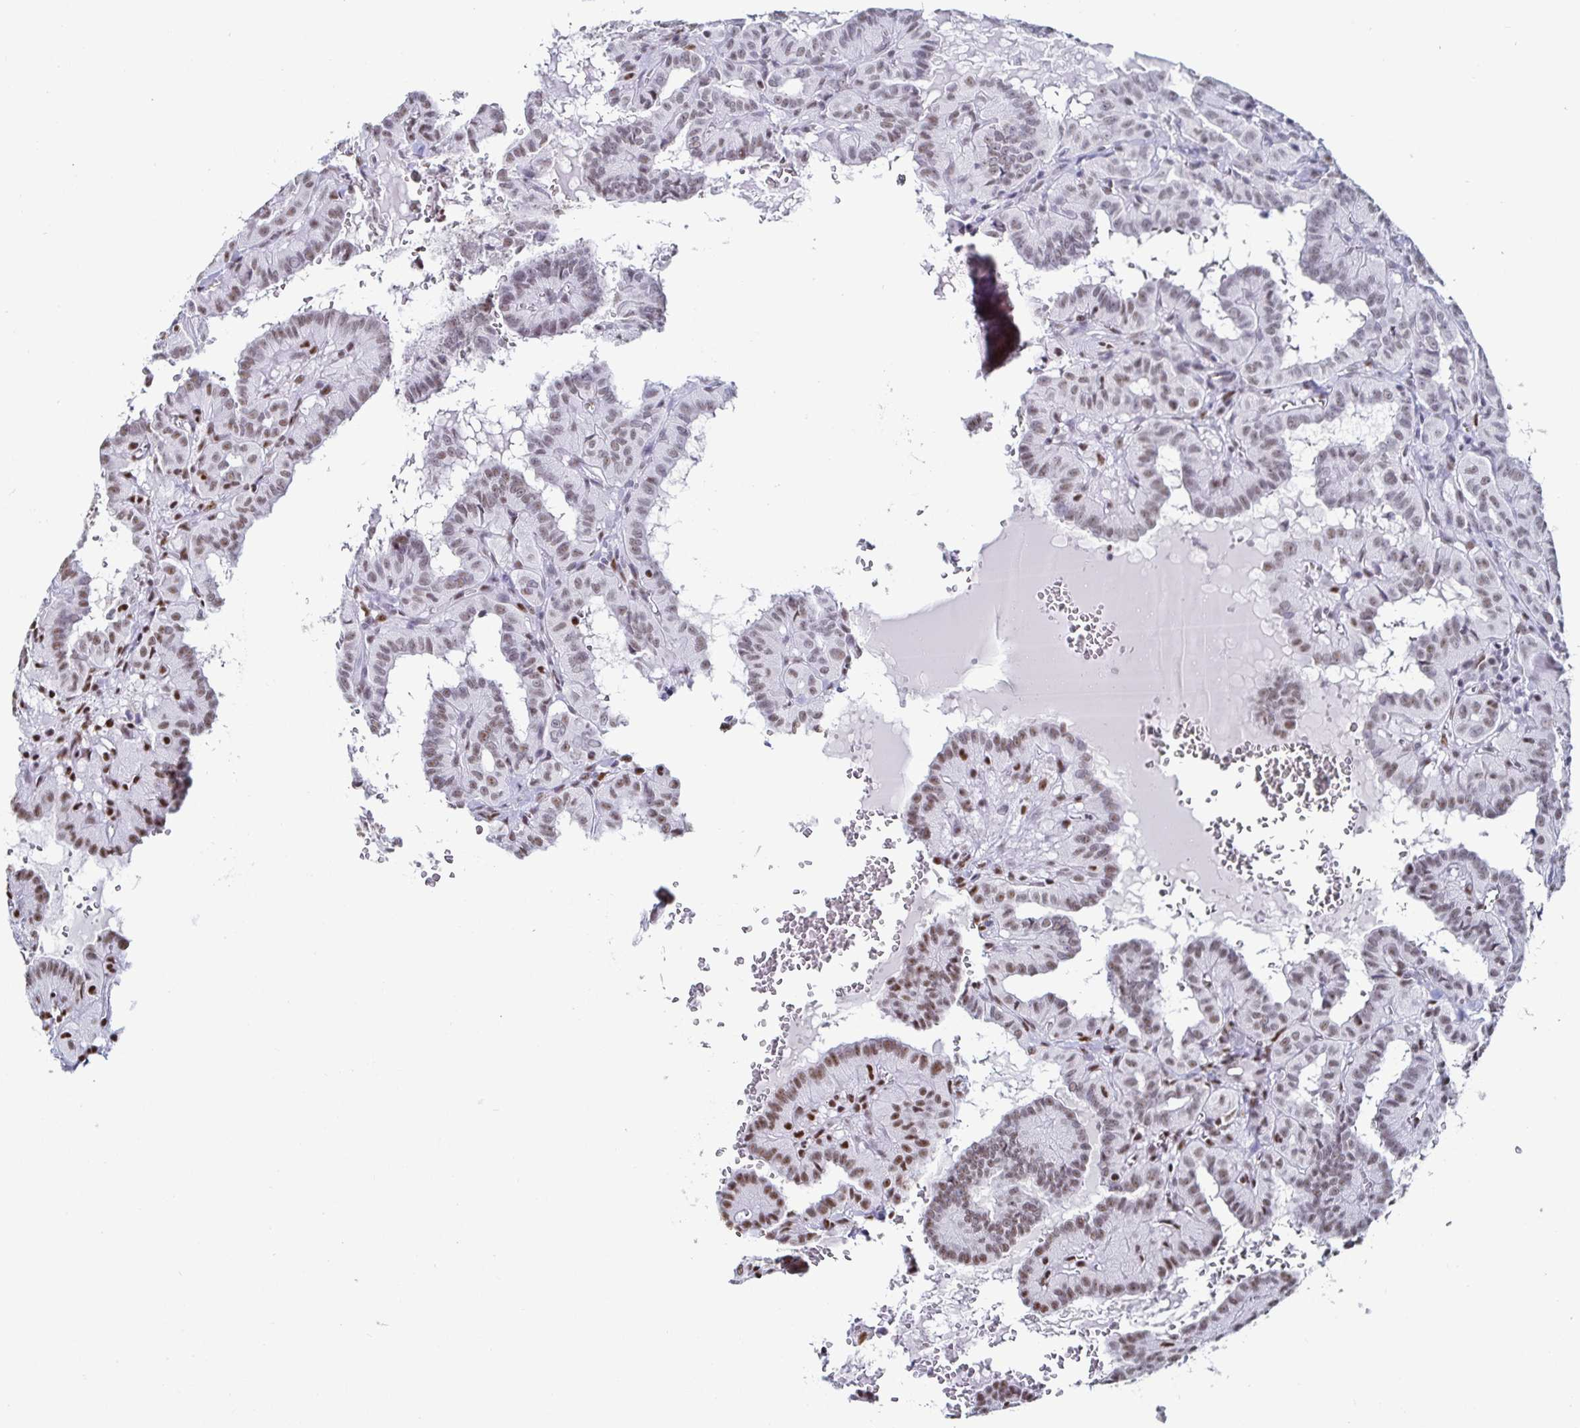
{"staining": {"intensity": "weak", "quantity": "25%-75%", "location": "nuclear"}, "tissue": "thyroid cancer", "cell_type": "Tumor cells", "image_type": "cancer", "snomed": [{"axis": "morphology", "description": "Papillary adenocarcinoma, NOS"}, {"axis": "topography", "description": "Thyroid gland"}], "caption": "Protein staining by immunohistochemistry displays weak nuclear staining in about 25%-75% of tumor cells in papillary adenocarcinoma (thyroid).", "gene": "DDX39B", "patient": {"sex": "female", "age": 21}}